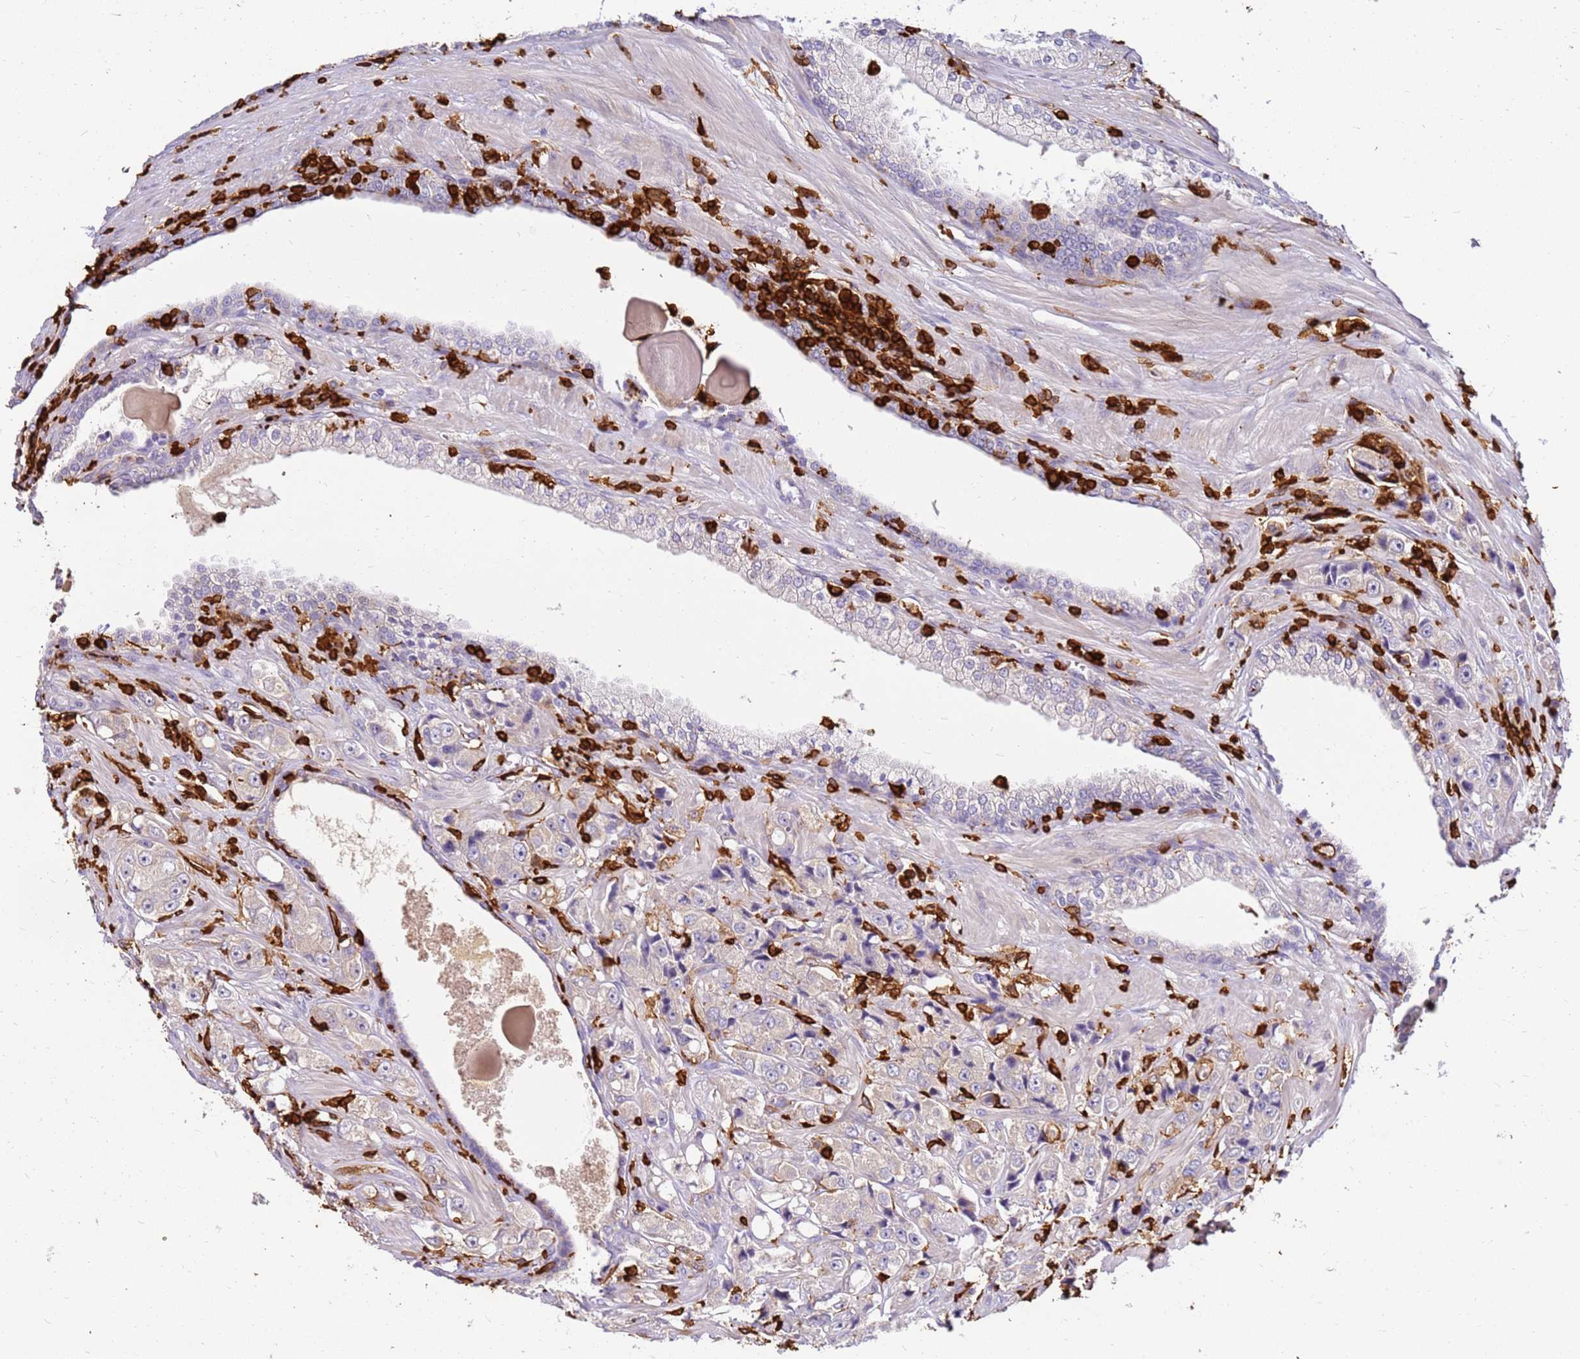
{"staining": {"intensity": "negative", "quantity": "none", "location": "none"}, "tissue": "prostate cancer", "cell_type": "Tumor cells", "image_type": "cancer", "snomed": [{"axis": "morphology", "description": "Adenocarcinoma, High grade"}, {"axis": "topography", "description": "Prostate"}], "caption": "IHC of prostate cancer reveals no positivity in tumor cells.", "gene": "CORO1A", "patient": {"sex": "male", "age": 74}}